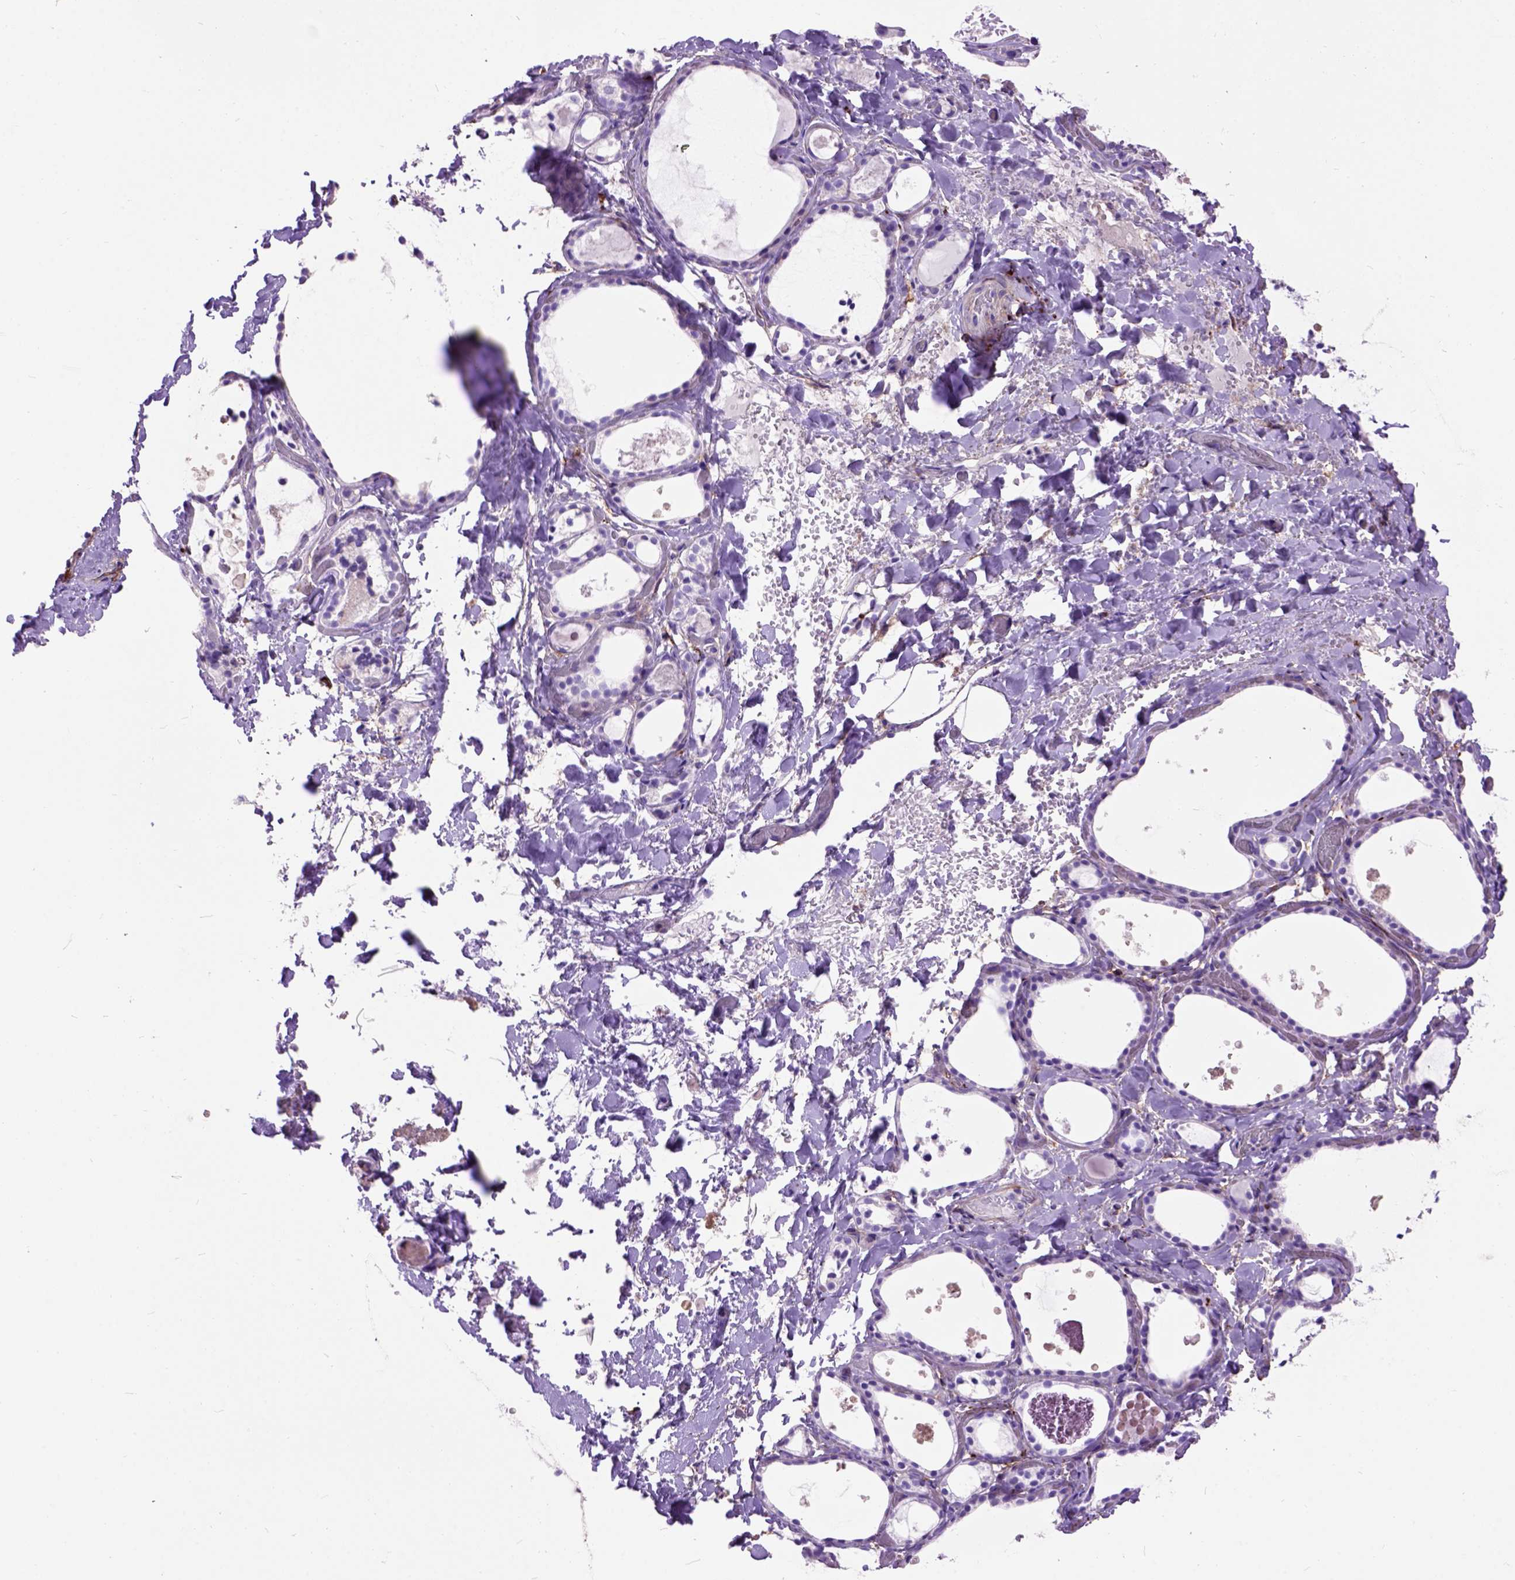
{"staining": {"intensity": "negative", "quantity": "none", "location": "none"}, "tissue": "thyroid gland", "cell_type": "Glandular cells", "image_type": "normal", "snomed": [{"axis": "morphology", "description": "Normal tissue, NOS"}, {"axis": "topography", "description": "Thyroid gland"}], "caption": "An IHC image of benign thyroid gland is shown. There is no staining in glandular cells of thyroid gland. Nuclei are stained in blue.", "gene": "MAPT", "patient": {"sex": "female", "age": 56}}